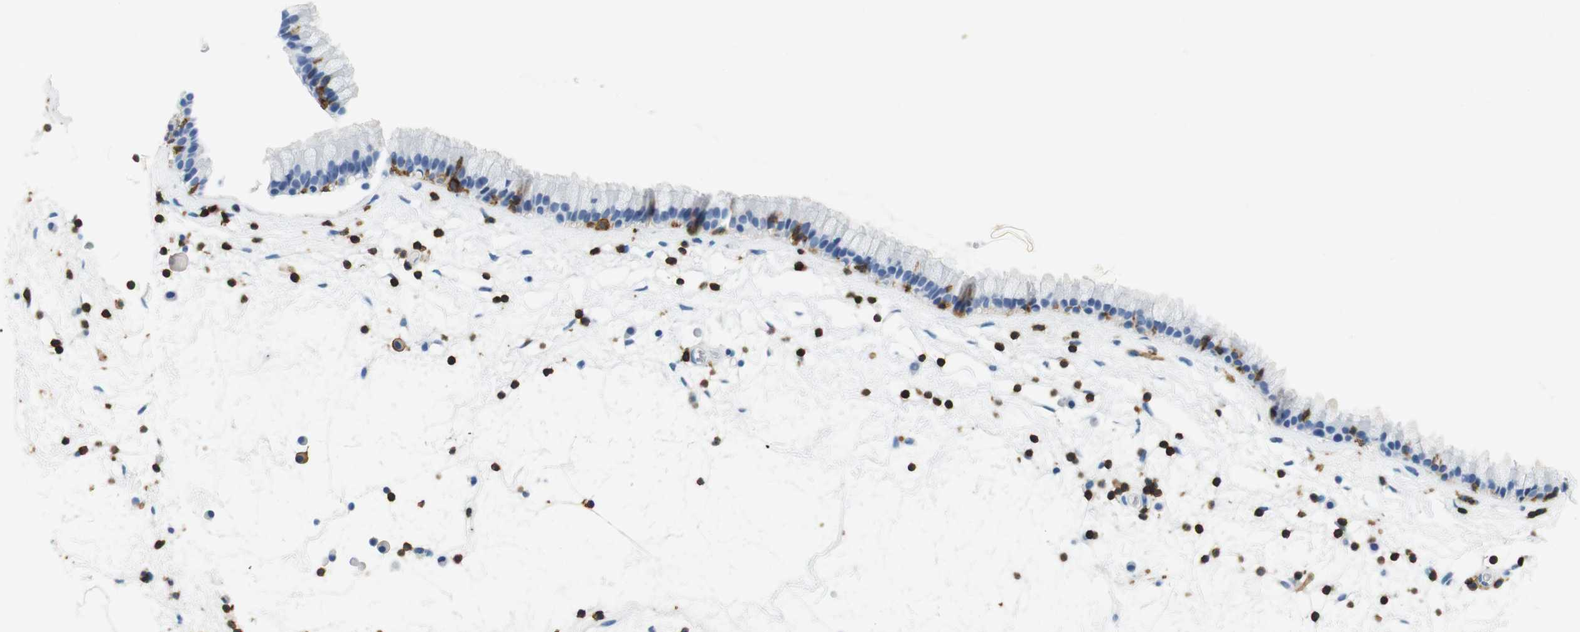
{"staining": {"intensity": "negative", "quantity": "none", "location": "none"}, "tissue": "nasopharynx", "cell_type": "Respiratory epithelial cells", "image_type": "normal", "snomed": [{"axis": "morphology", "description": "Normal tissue, NOS"}, {"axis": "morphology", "description": "Inflammation, NOS"}, {"axis": "topography", "description": "Nasopharynx"}], "caption": "This is an immunohistochemistry (IHC) photomicrograph of normal nasopharynx. There is no expression in respiratory epithelial cells.", "gene": "LAT", "patient": {"sex": "male", "age": 48}}